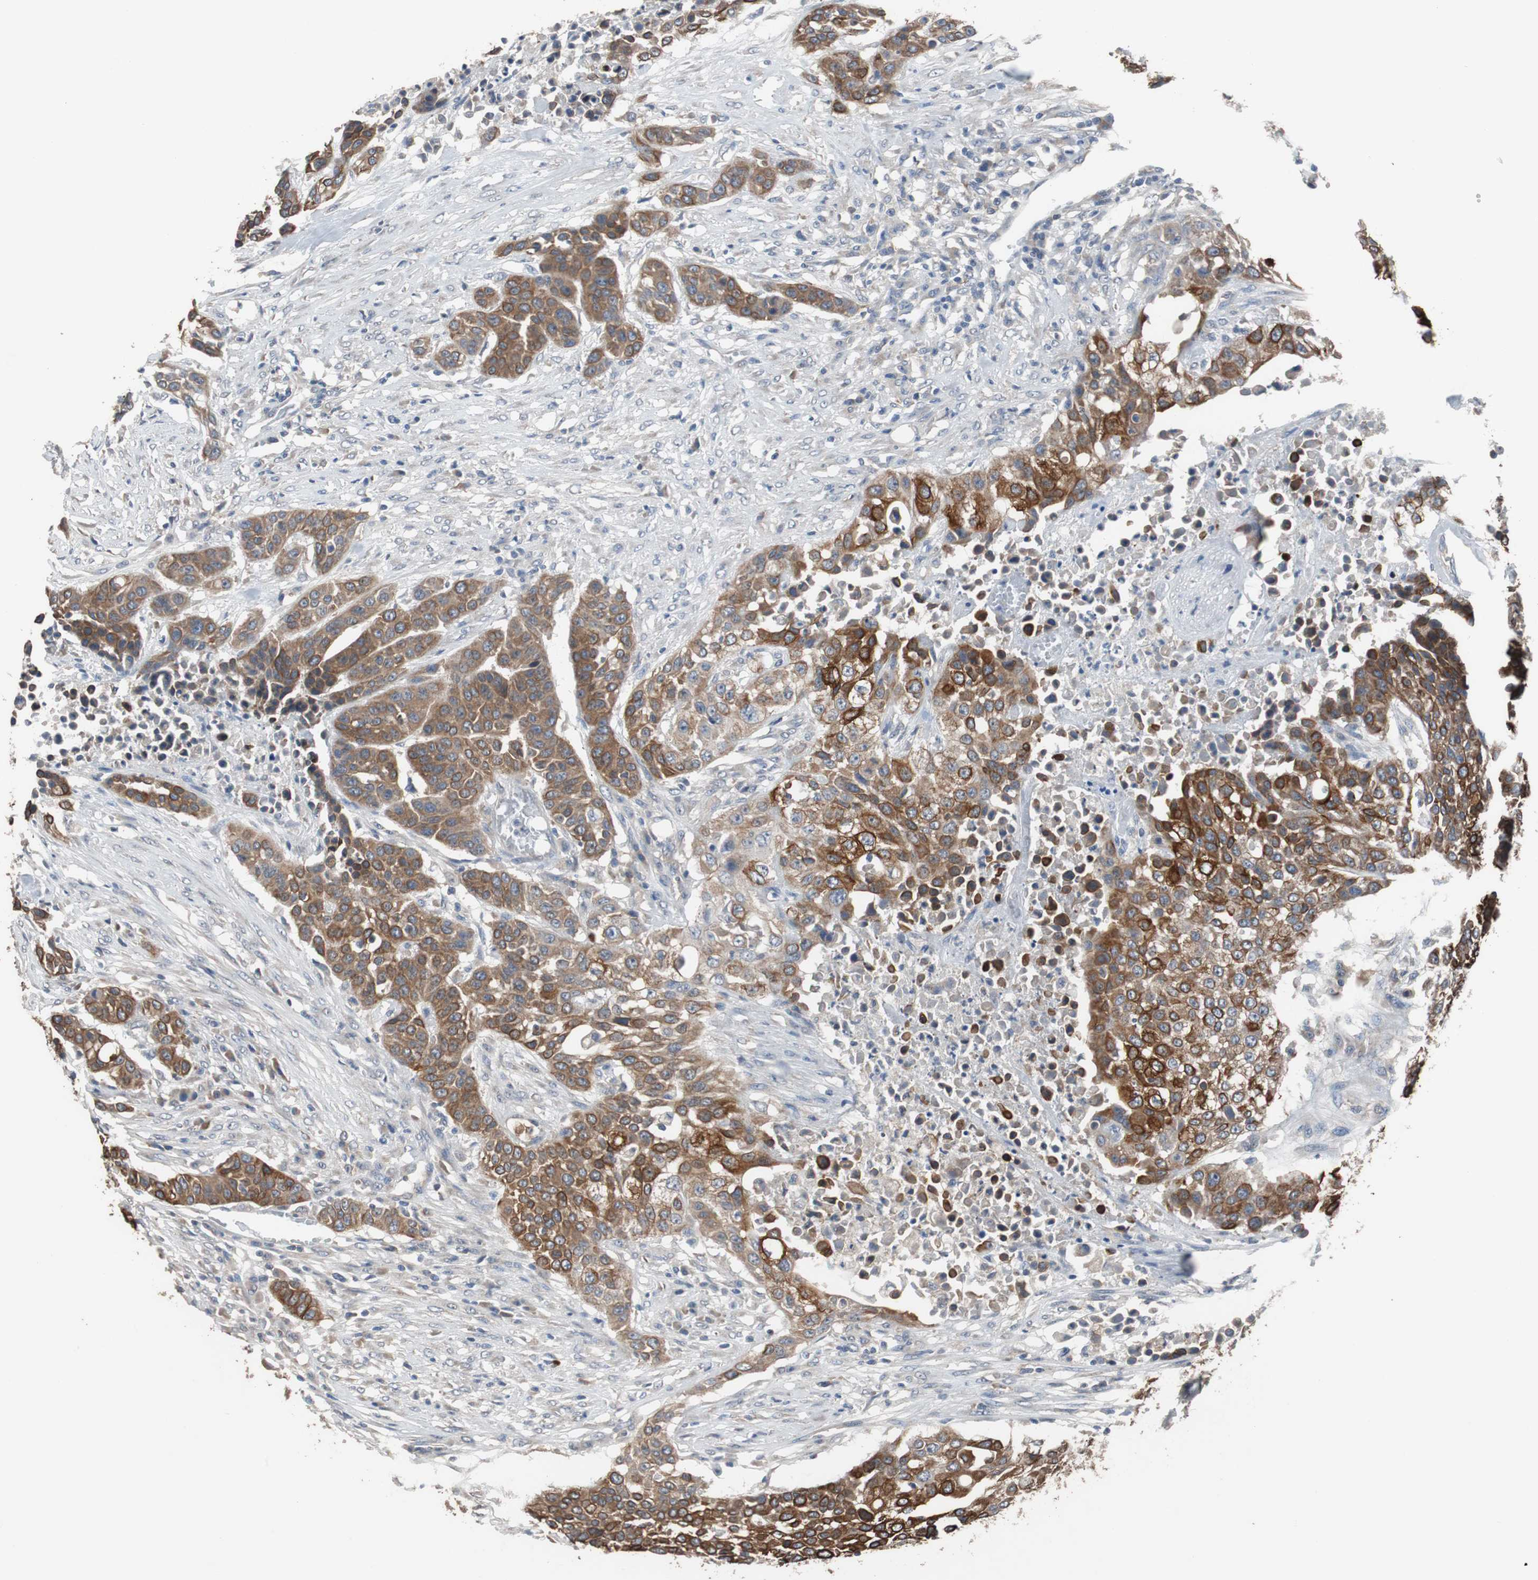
{"staining": {"intensity": "strong", "quantity": ">75%", "location": "cytoplasmic/membranous"}, "tissue": "urothelial cancer", "cell_type": "Tumor cells", "image_type": "cancer", "snomed": [{"axis": "morphology", "description": "Urothelial carcinoma, High grade"}, {"axis": "topography", "description": "Urinary bladder"}], "caption": "Urothelial cancer stained with immunohistochemistry (IHC) shows strong cytoplasmic/membranous expression in approximately >75% of tumor cells.", "gene": "USP10", "patient": {"sex": "male", "age": 74}}